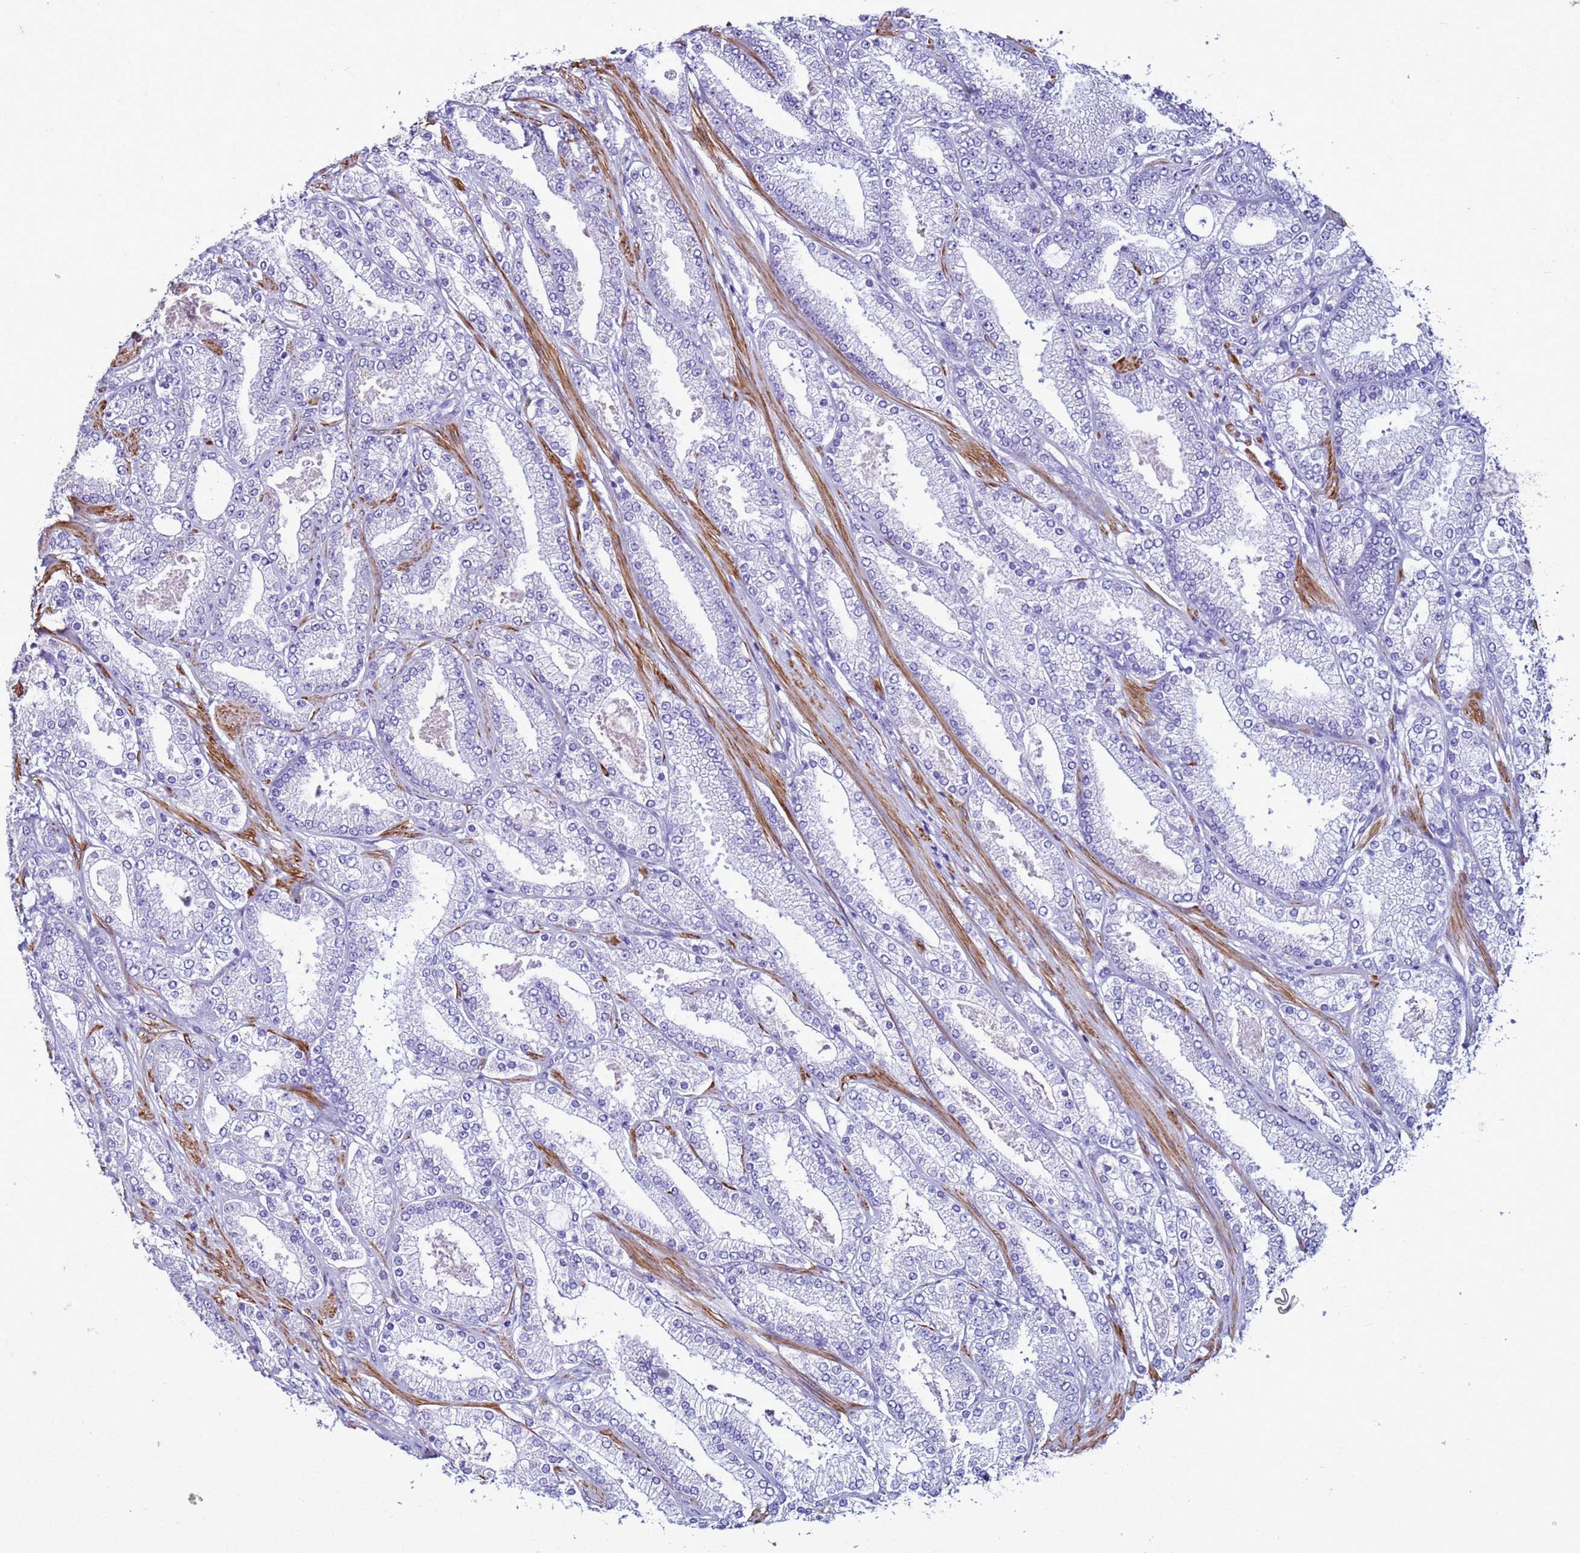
{"staining": {"intensity": "negative", "quantity": "none", "location": "none"}, "tissue": "prostate cancer", "cell_type": "Tumor cells", "image_type": "cancer", "snomed": [{"axis": "morphology", "description": "Adenocarcinoma, High grade"}, {"axis": "topography", "description": "Prostate"}], "caption": "Tumor cells are negative for brown protein staining in adenocarcinoma (high-grade) (prostate).", "gene": "LCMT1", "patient": {"sex": "male", "age": 68}}